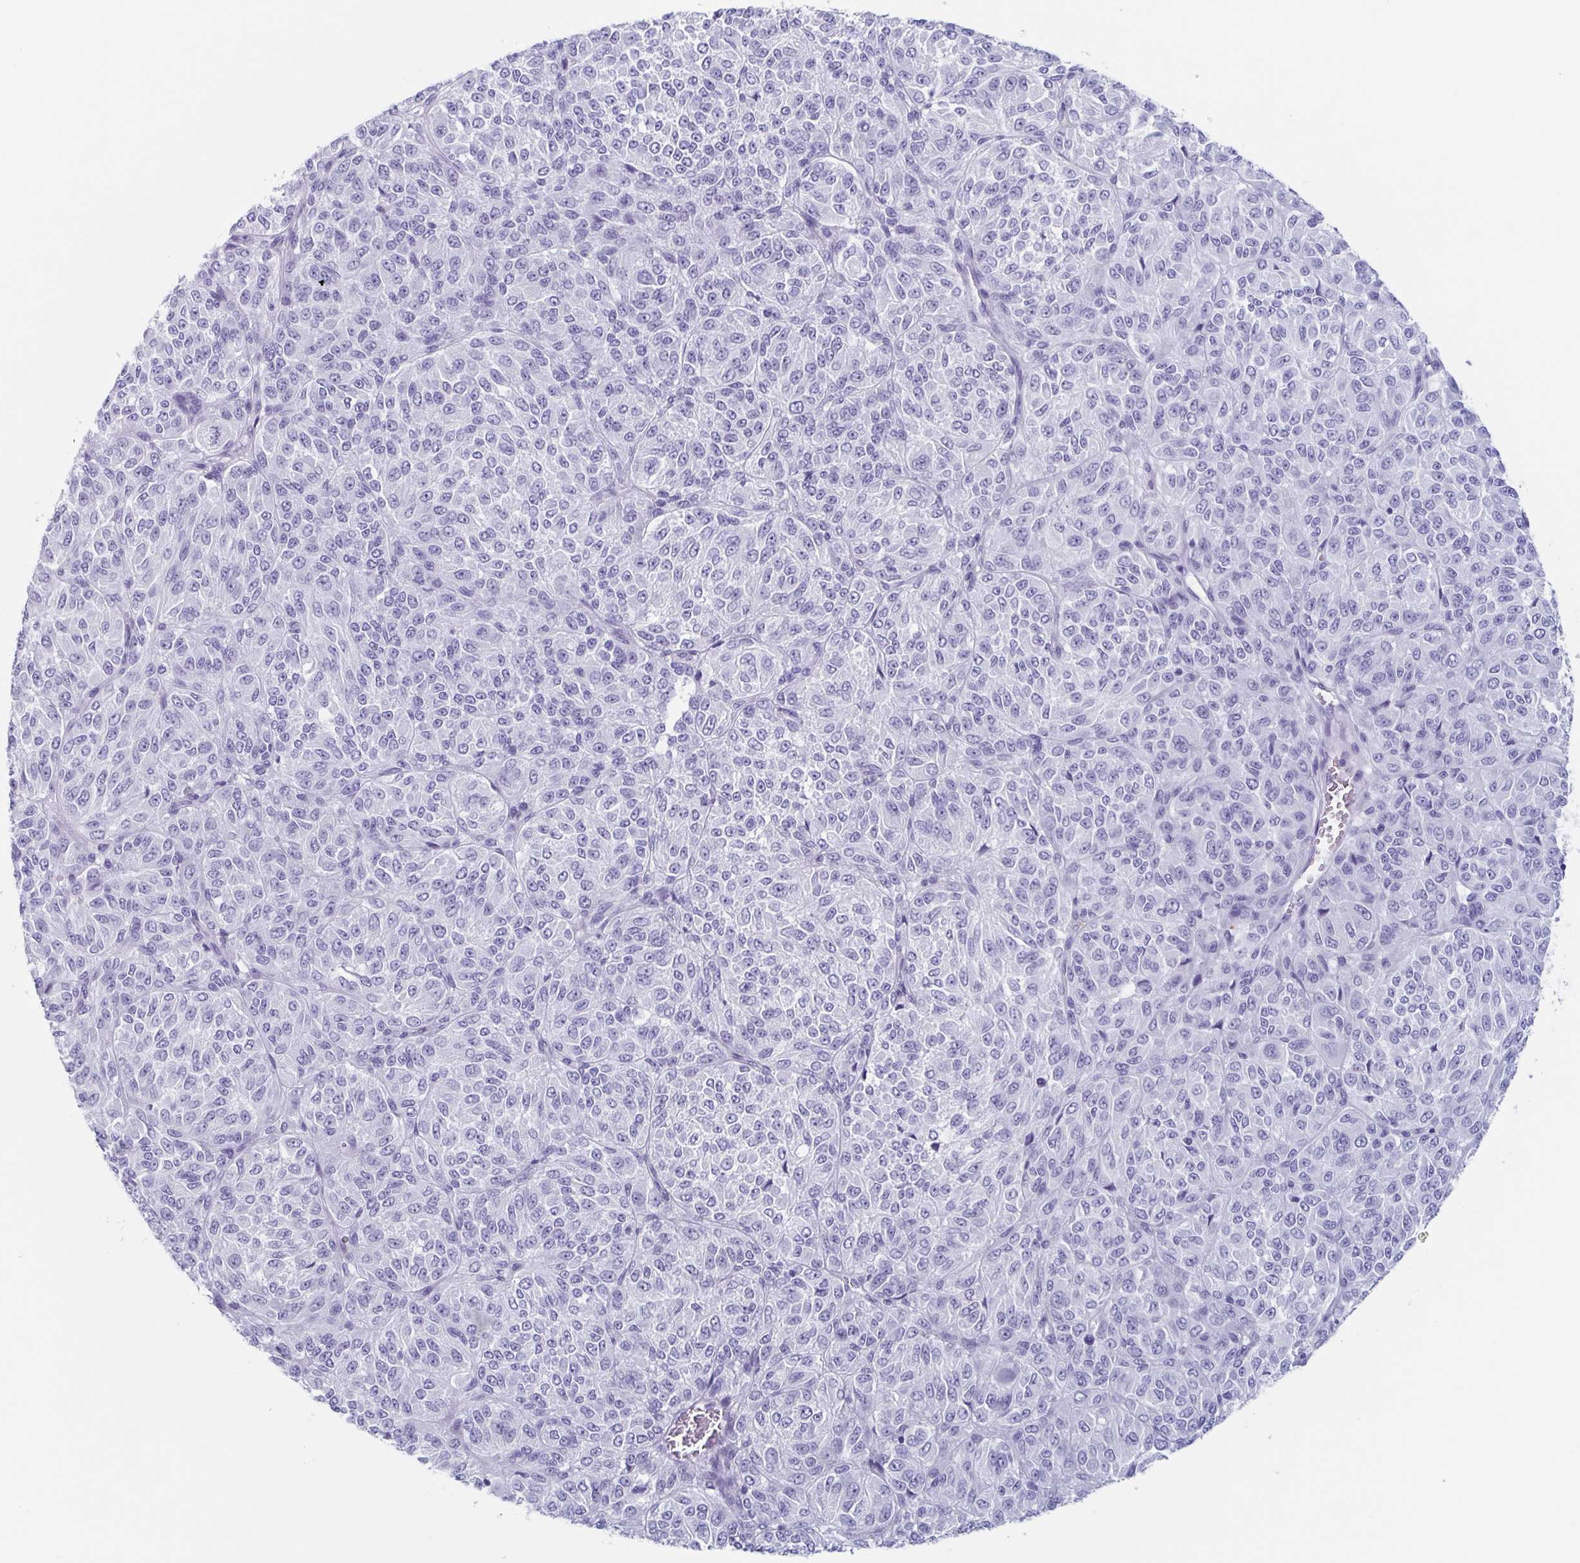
{"staining": {"intensity": "negative", "quantity": "none", "location": "none"}, "tissue": "melanoma", "cell_type": "Tumor cells", "image_type": "cancer", "snomed": [{"axis": "morphology", "description": "Malignant melanoma, Metastatic site"}, {"axis": "topography", "description": "Brain"}], "caption": "Immunohistochemistry (IHC) of malignant melanoma (metastatic site) exhibits no positivity in tumor cells.", "gene": "BPI", "patient": {"sex": "female", "age": 56}}